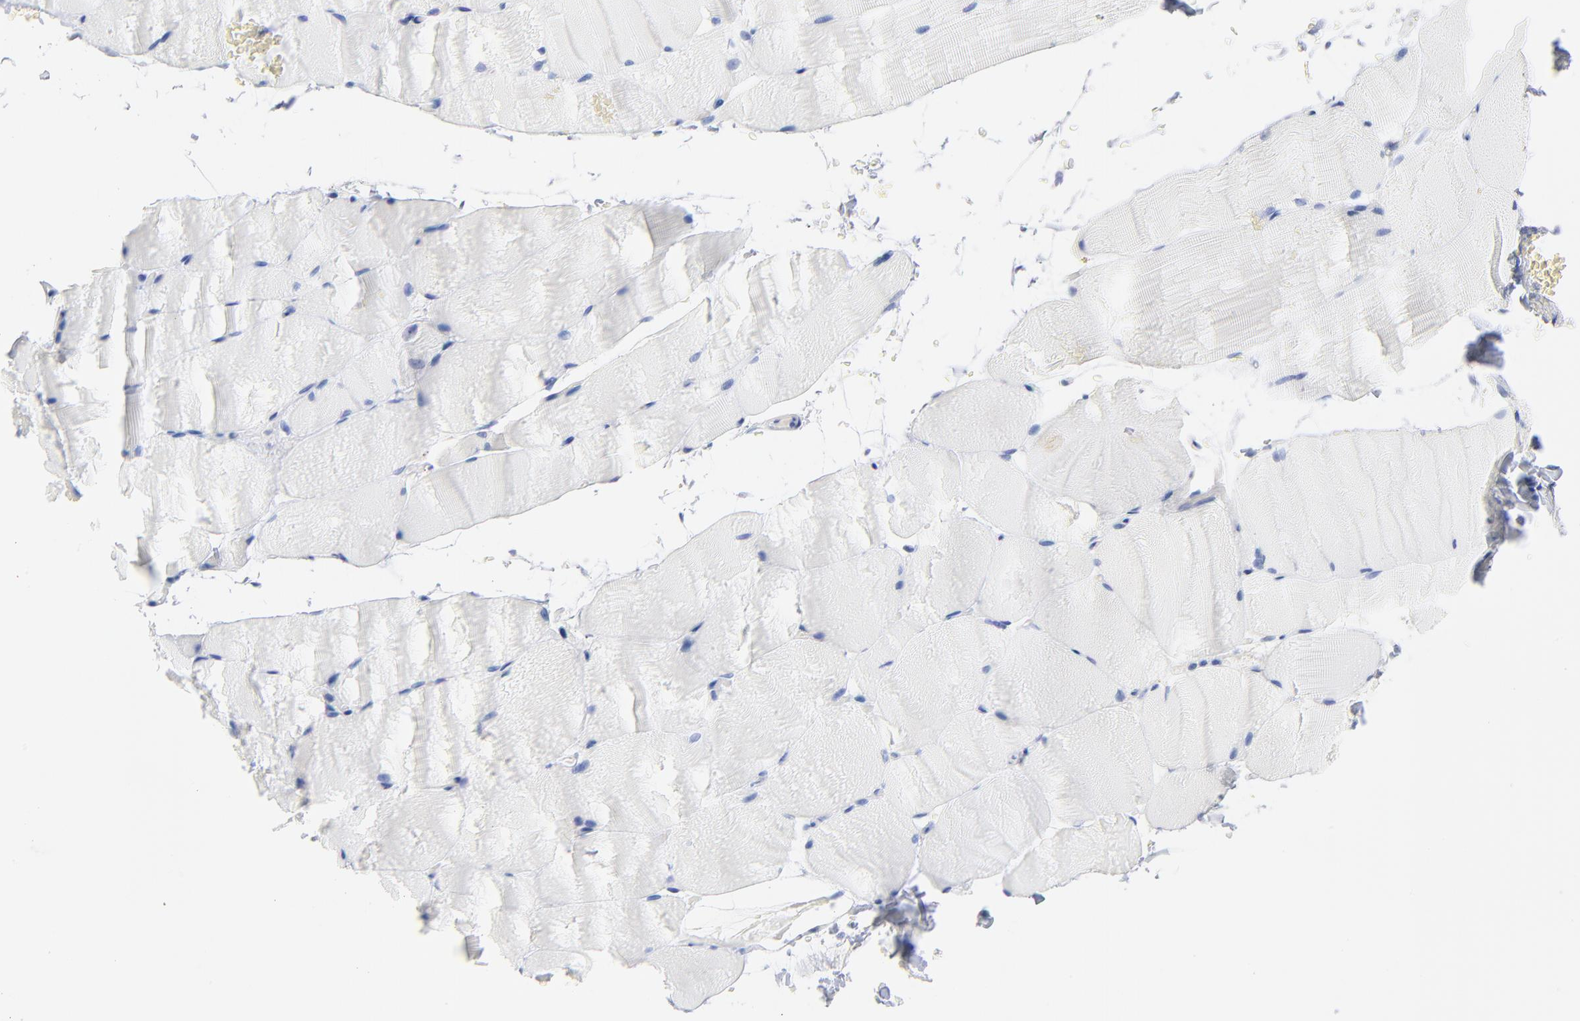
{"staining": {"intensity": "negative", "quantity": "none", "location": "none"}, "tissue": "skeletal muscle", "cell_type": "Myocytes", "image_type": "normal", "snomed": [{"axis": "morphology", "description": "Normal tissue, NOS"}, {"axis": "topography", "description": "Skeletal muscle"}, {"axis": "topography", "description": "Parathyroid gland"}], "caption": "DAB immunohistochemical staining of unremarkable human skeletal muscle shows no significant positivity in myocytes.", "gene": "SEPTIN11", "patient": {"sex": "female", "age": 37}}